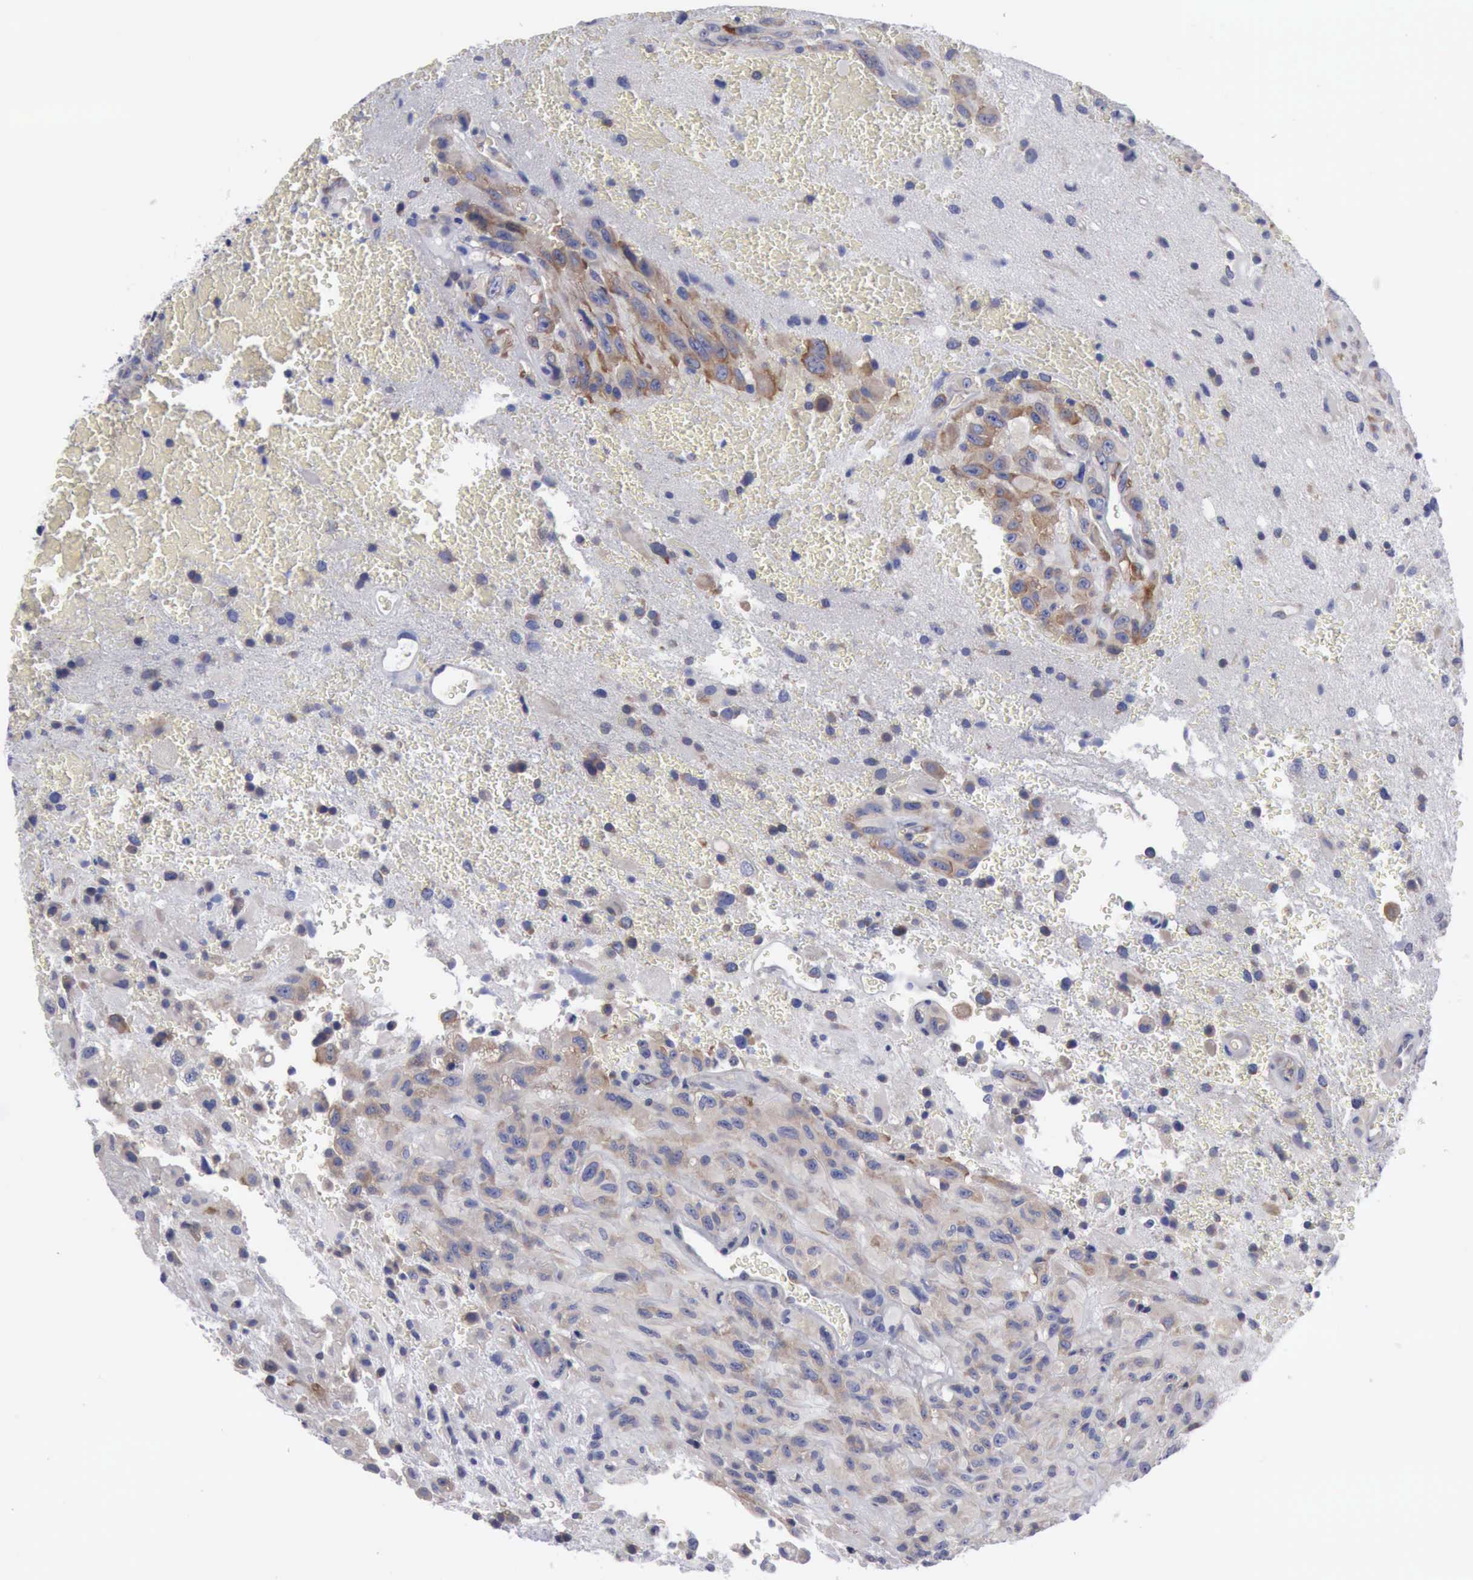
{"staining": {"intensity": "moderate", "quantity": "25%-75%", "location": "cytoplasmic/membranous"}, "tissue": "glioma", "cell_type": "Tumor cells", "image_type": "cancer", "snomed": [{"axis": "morphology", "description": "Glioma, malignant, High grade"}, {"axis": "topography", "description": "Brain"}], "caption": "IHC photomicrograph of malignant glioma (high-grade) stained for a protein (brown), which reveals medium levels of moderate cytoplasmic/membranous expression in approximately 25%-75% of tumor cells.", "gene": "TXLNG", "patient": {"sex": "male", "age": 48}}